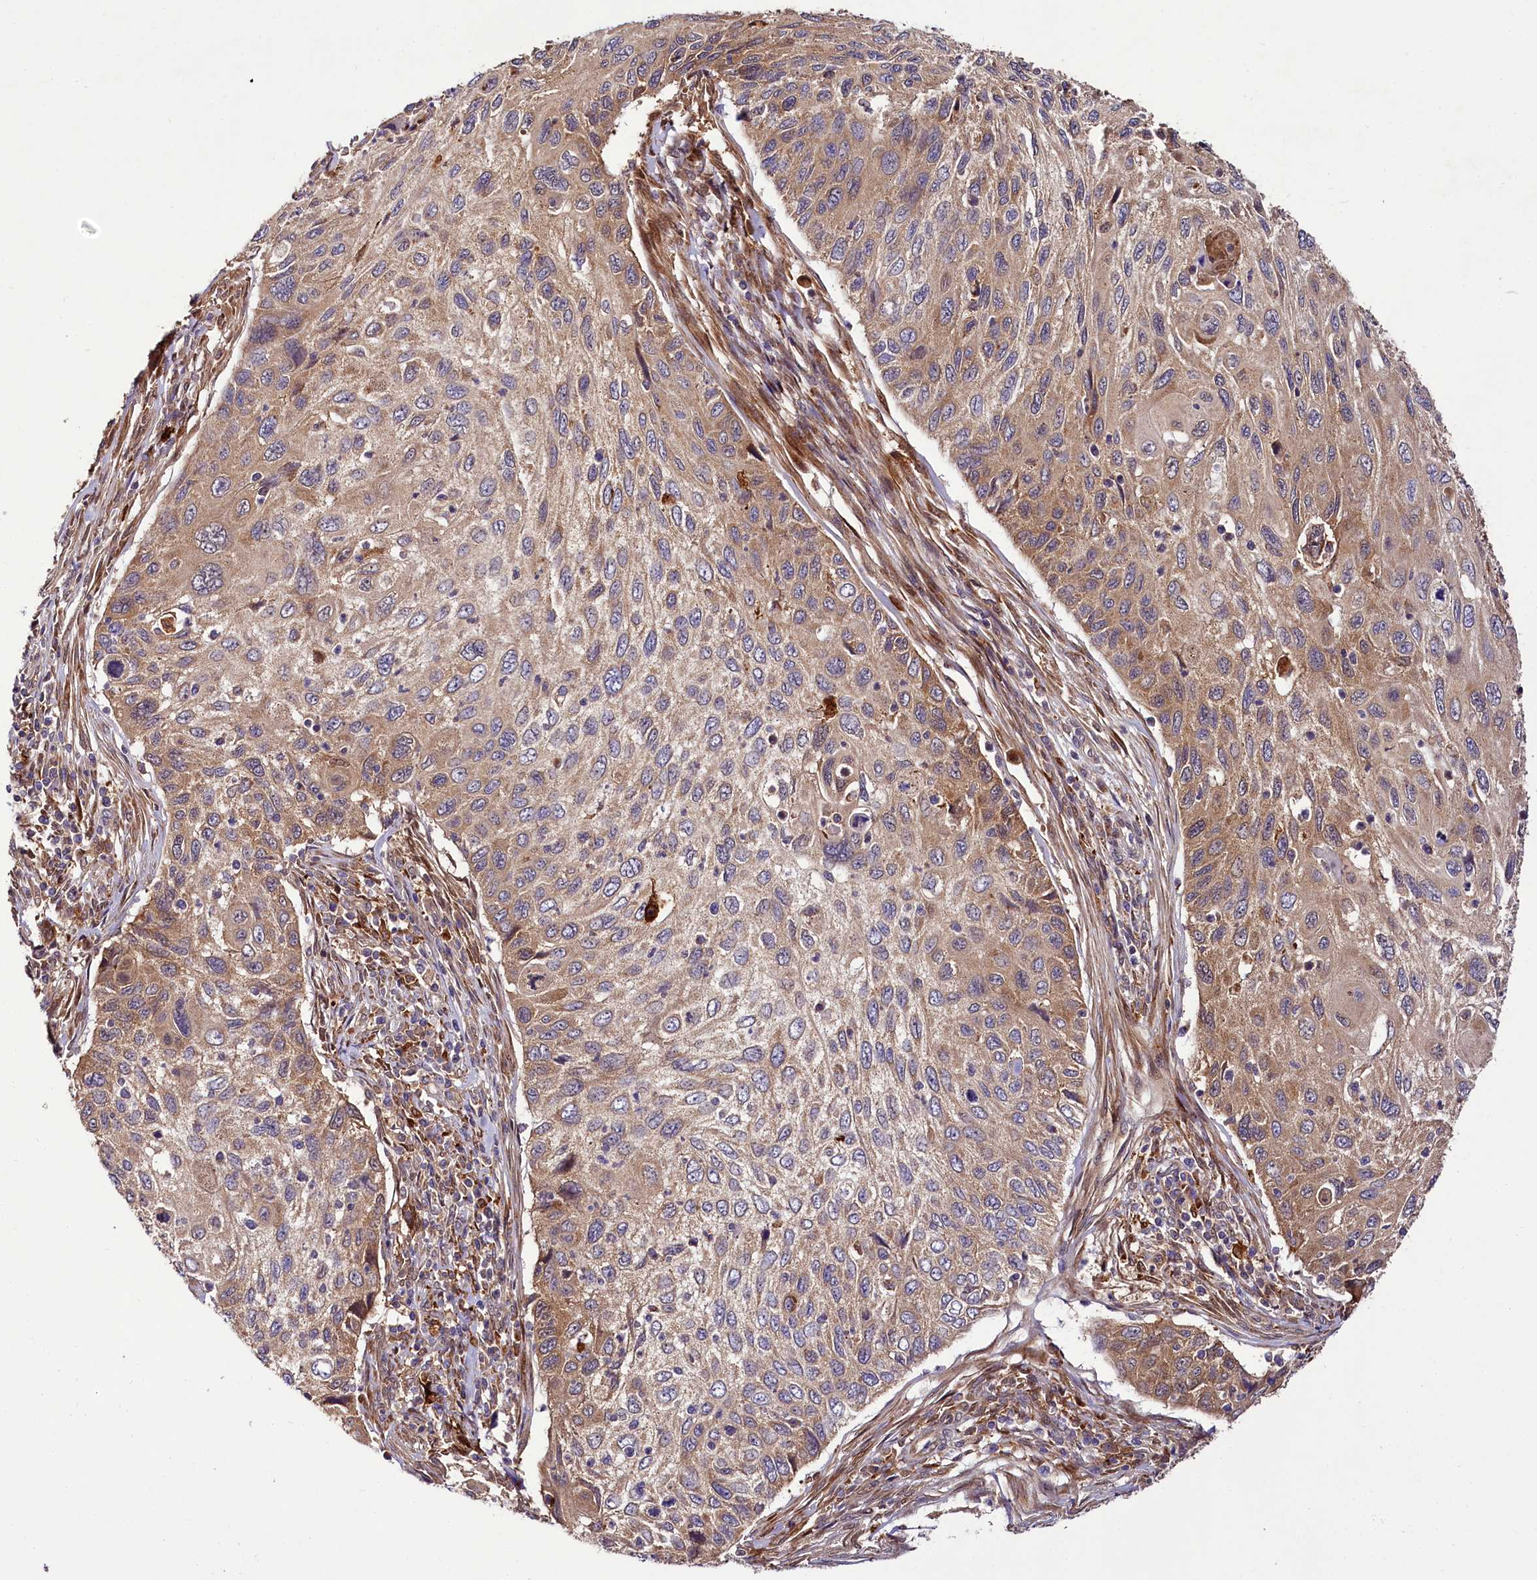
{"staining": {"intensity": "moderate", "quantity": "25%-75%", "location": "cytoplasmic/membranous"}, "tissue": "cervical cancer", "cell_type": "Tumor cells", "image_type": "cancer", "snomed": [{"axis": "morphology", "description": "Squamous cell carcinoma, NOS"}, {"axis": "topography", "description": "Cervix"}], "caption": "Protein expression by IHC shows moderate cytoplasmic/membranous positivity in approximately 25%-75% of tumor cells in squamous cell carcinoma (cervical).", "gene": "NAA25", "patient": {"sex": "female", "age": 70}}